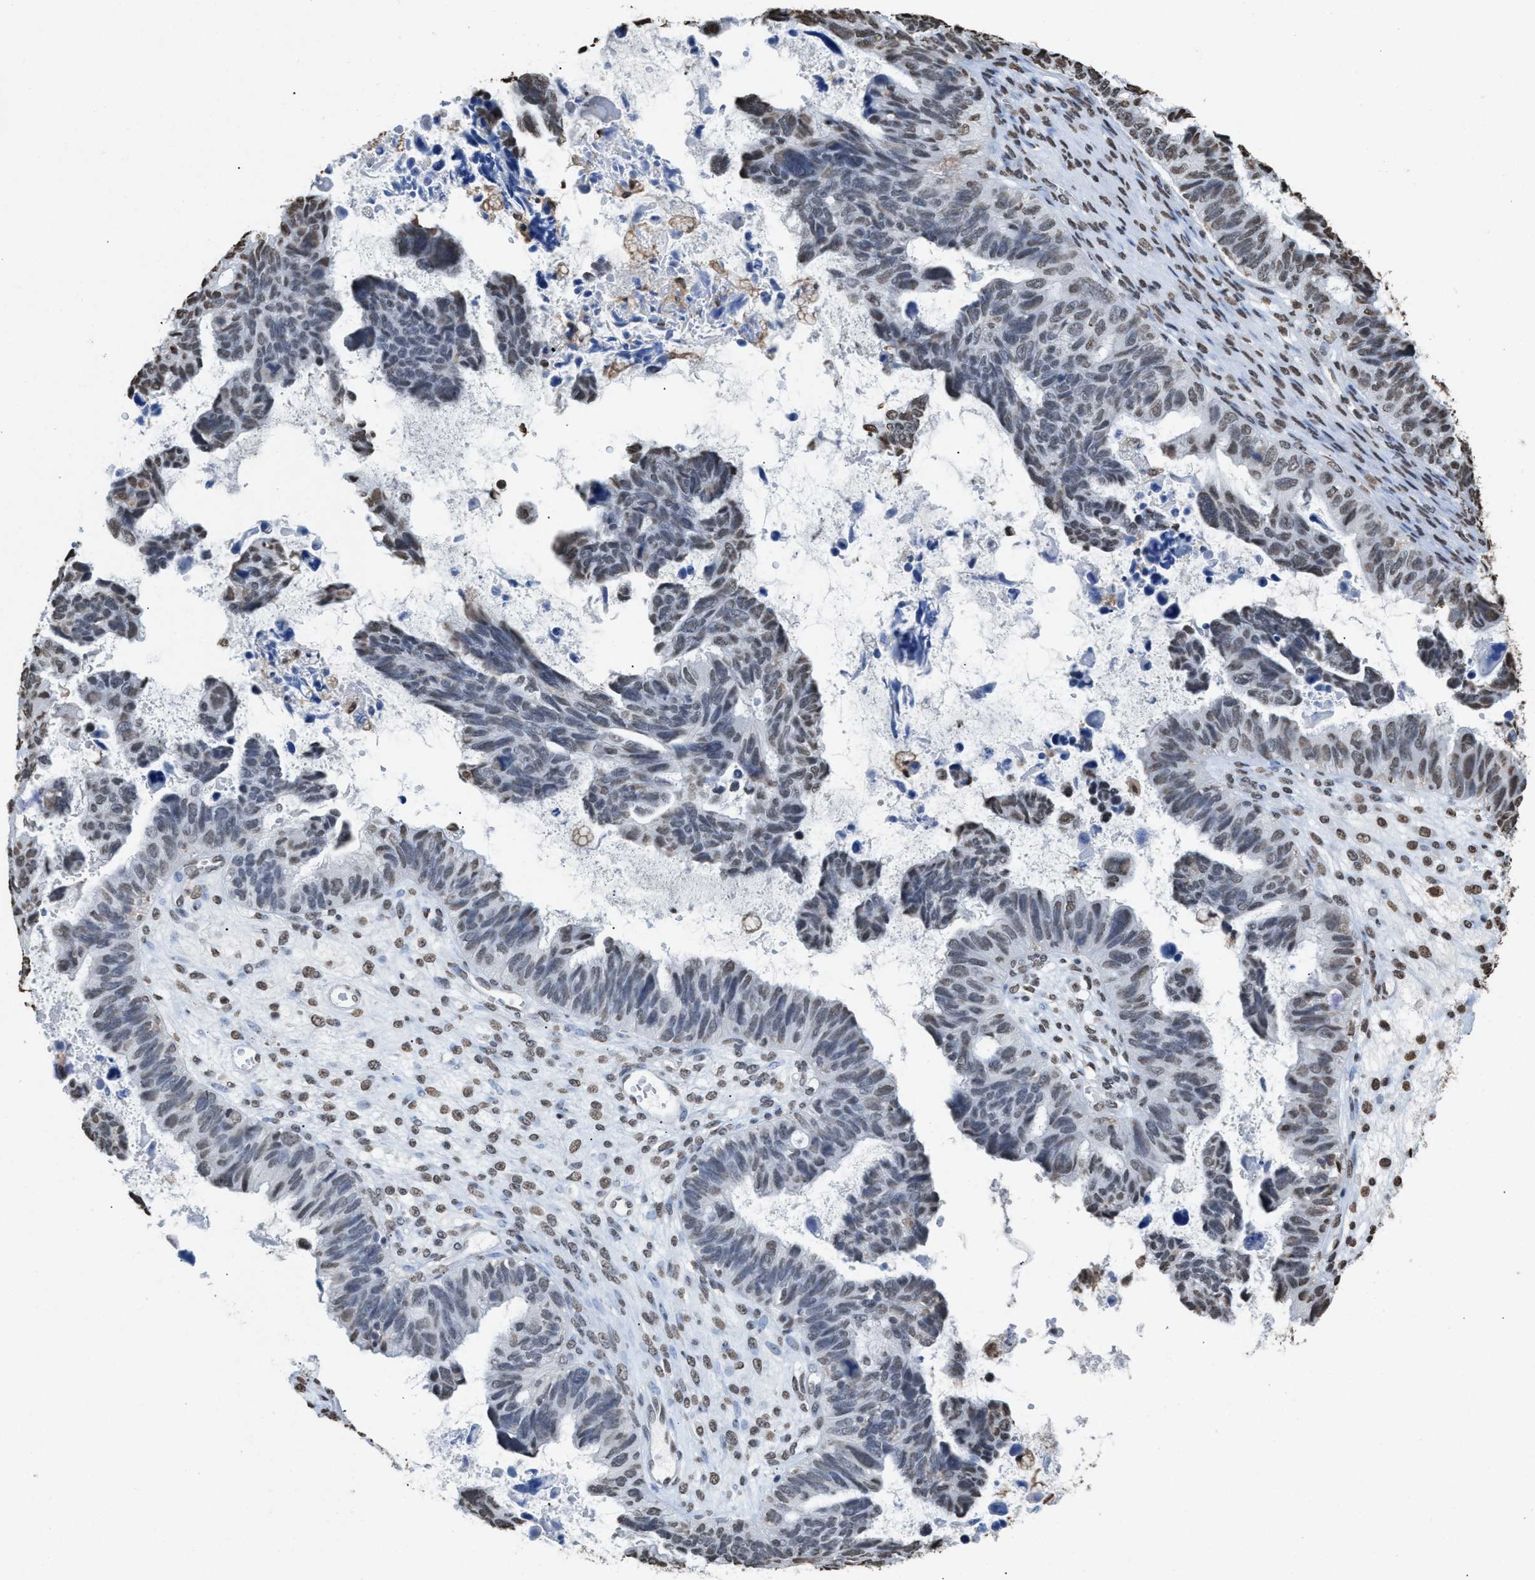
{"staining": {"intensity": "weak", "quantity": "<25%", "location": "nuclear"}, "tissue": "ovarian cancer", "cell_type": "Tumor cells", "image_type": "cancer", "snomed": [{"axis": "morphology", "description": "Cystadenocarcinoma, serous, NOS"}, {"axis": "topography", "description": "Ovary"}], "caption": "Tumor cells show no significant positivity in serous cystadenocarcinoma (ovarian).", "gene": "NUP88", "patient": {"sex": "female", "age": 79}}